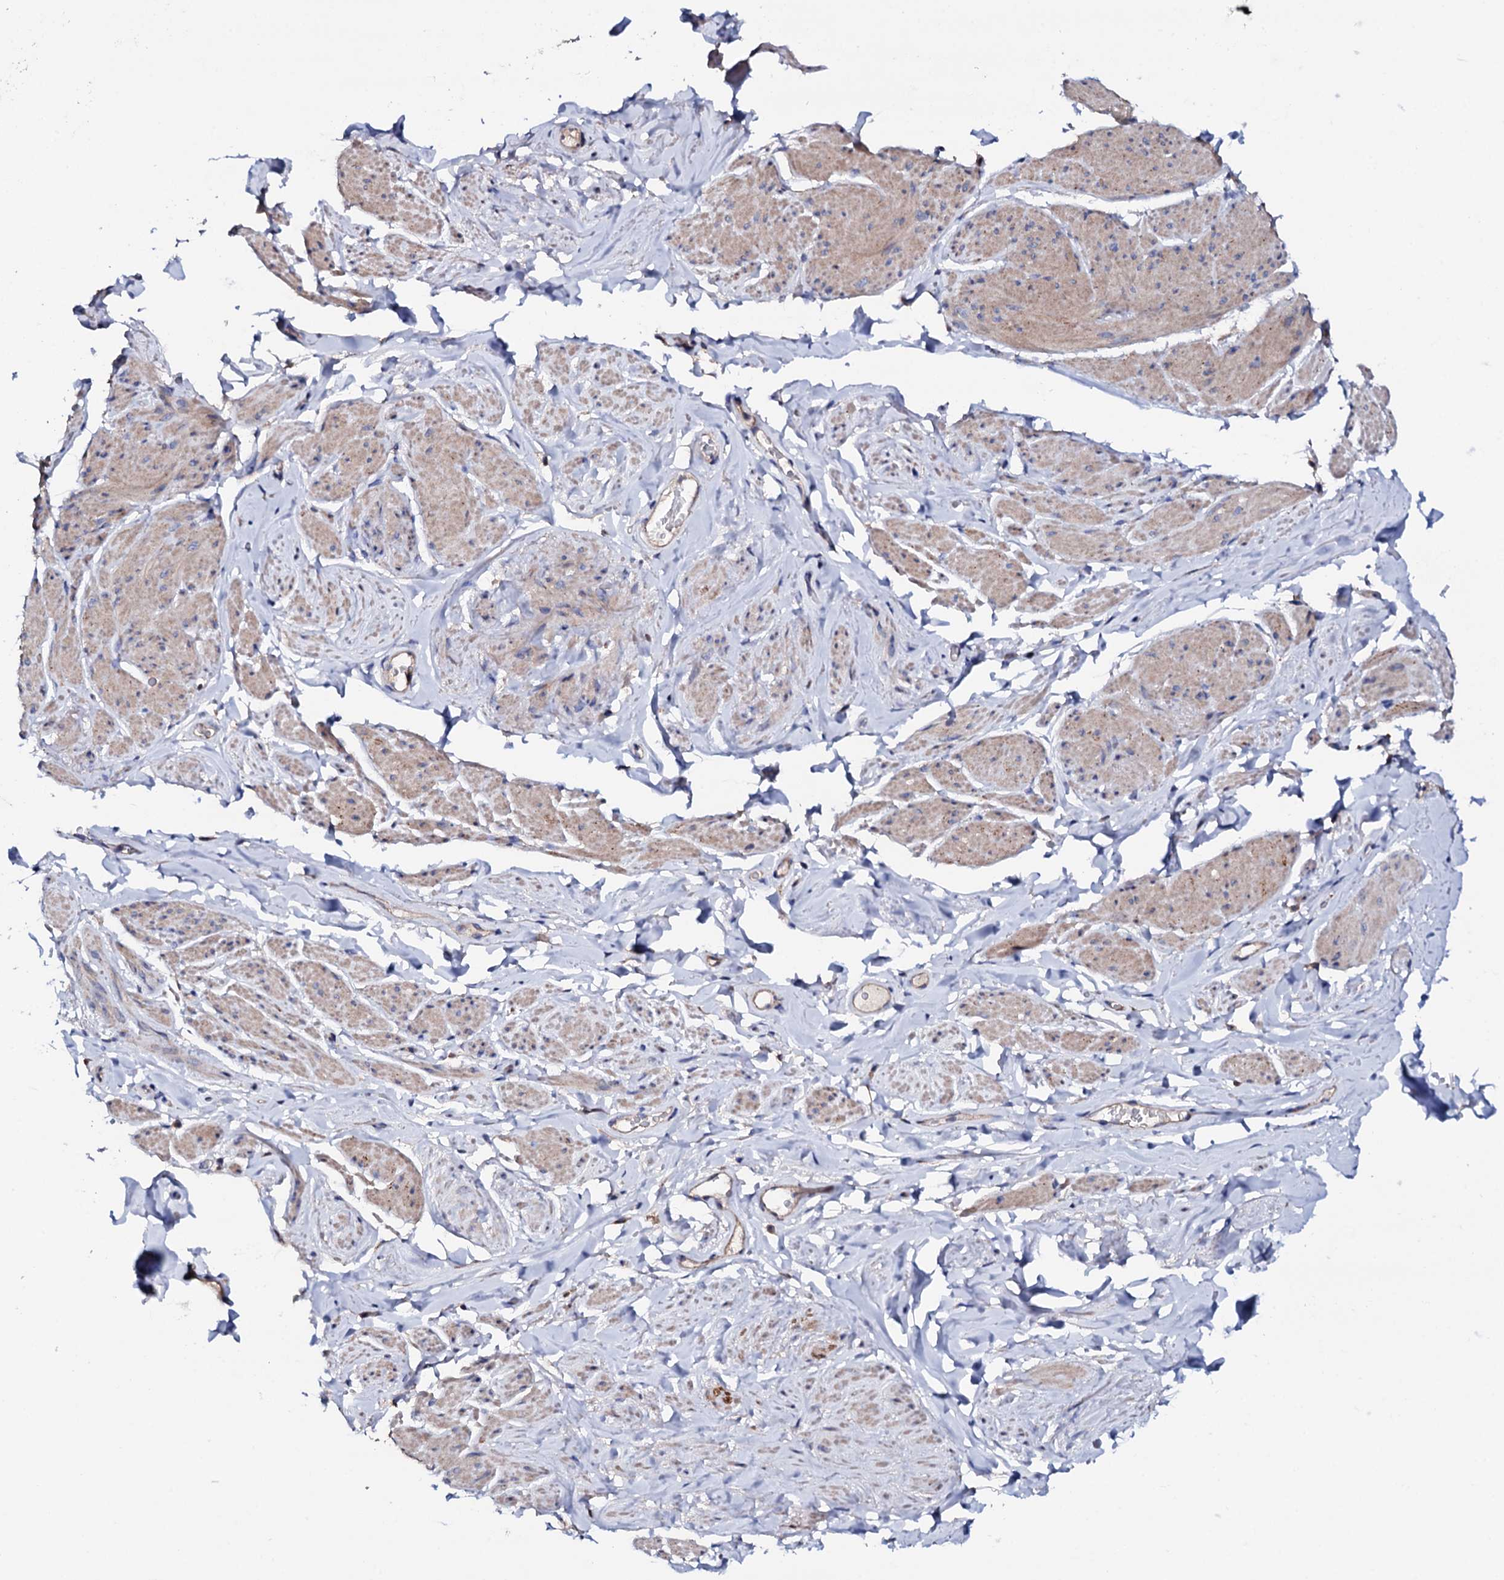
{"staining": {"intensity": "weak", "quantity": "25%-75%", "location": "cytoplasmic/membranous"}, "tissue": "smooth muscle", "cell_type": "Smooth muscle cells", "image_type": "normal", "snomed": [{"axis": "morphology", "description": "Normal tissue, NOS"}, {"axis": "topography", "description": "Smooth muscle"}, {"axis": "topography", "description": "Peripheral nerve tissue"}], "caption": "A histopathology image showing weak cytoplasmic/membranous staining in approximately 25%-75% of smooth muscle cells in benign smooth muscle, as visualized by brown immunohistochemical staining.", "gene": "TCAF2C", "patient": {"sex": "male", "age": 69}}